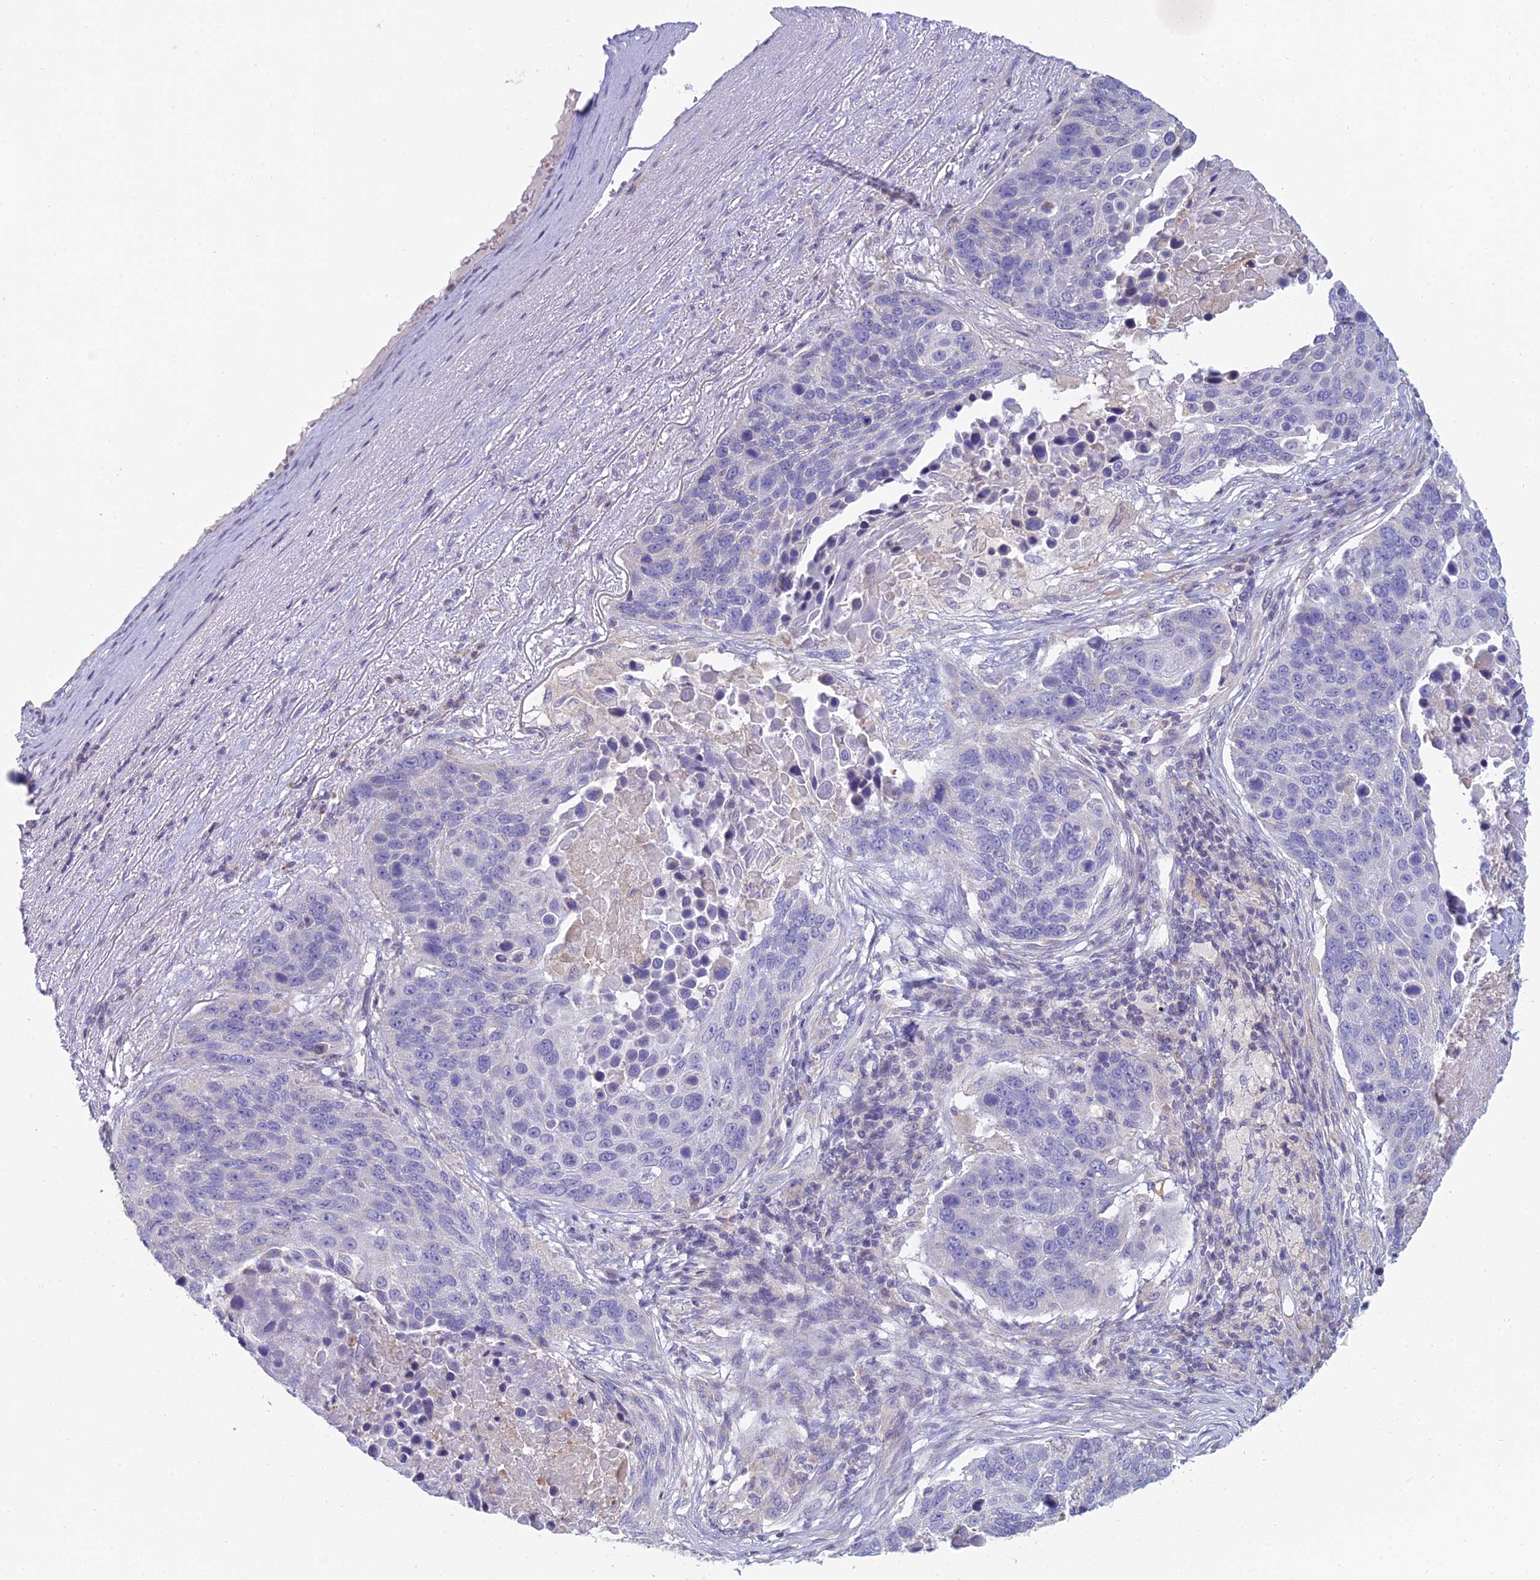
{"staining": {"intensity": "negative", "quantity": "none", "location": "none"}, "tissue": "lung cancer", "cell_type": "Tumor cells", "image_type": "cancer", "snomed": [{"axis": "morphology", "description": "Normal tissue, NOS"}, {"axis": "morphology", "description": "Squamous cell carcinoma, NOS"}, {"axis": "topography", "description": "Lymph node"}, {"axis": "topography", "description": "Lung"}], "caption": "Lung cancer stained for a protein using immunohistochemistry (IHC) demonstrates no expression tumor cells.", "gene": "CFAP206", "patient": {"sex": "male", "age": 66}}